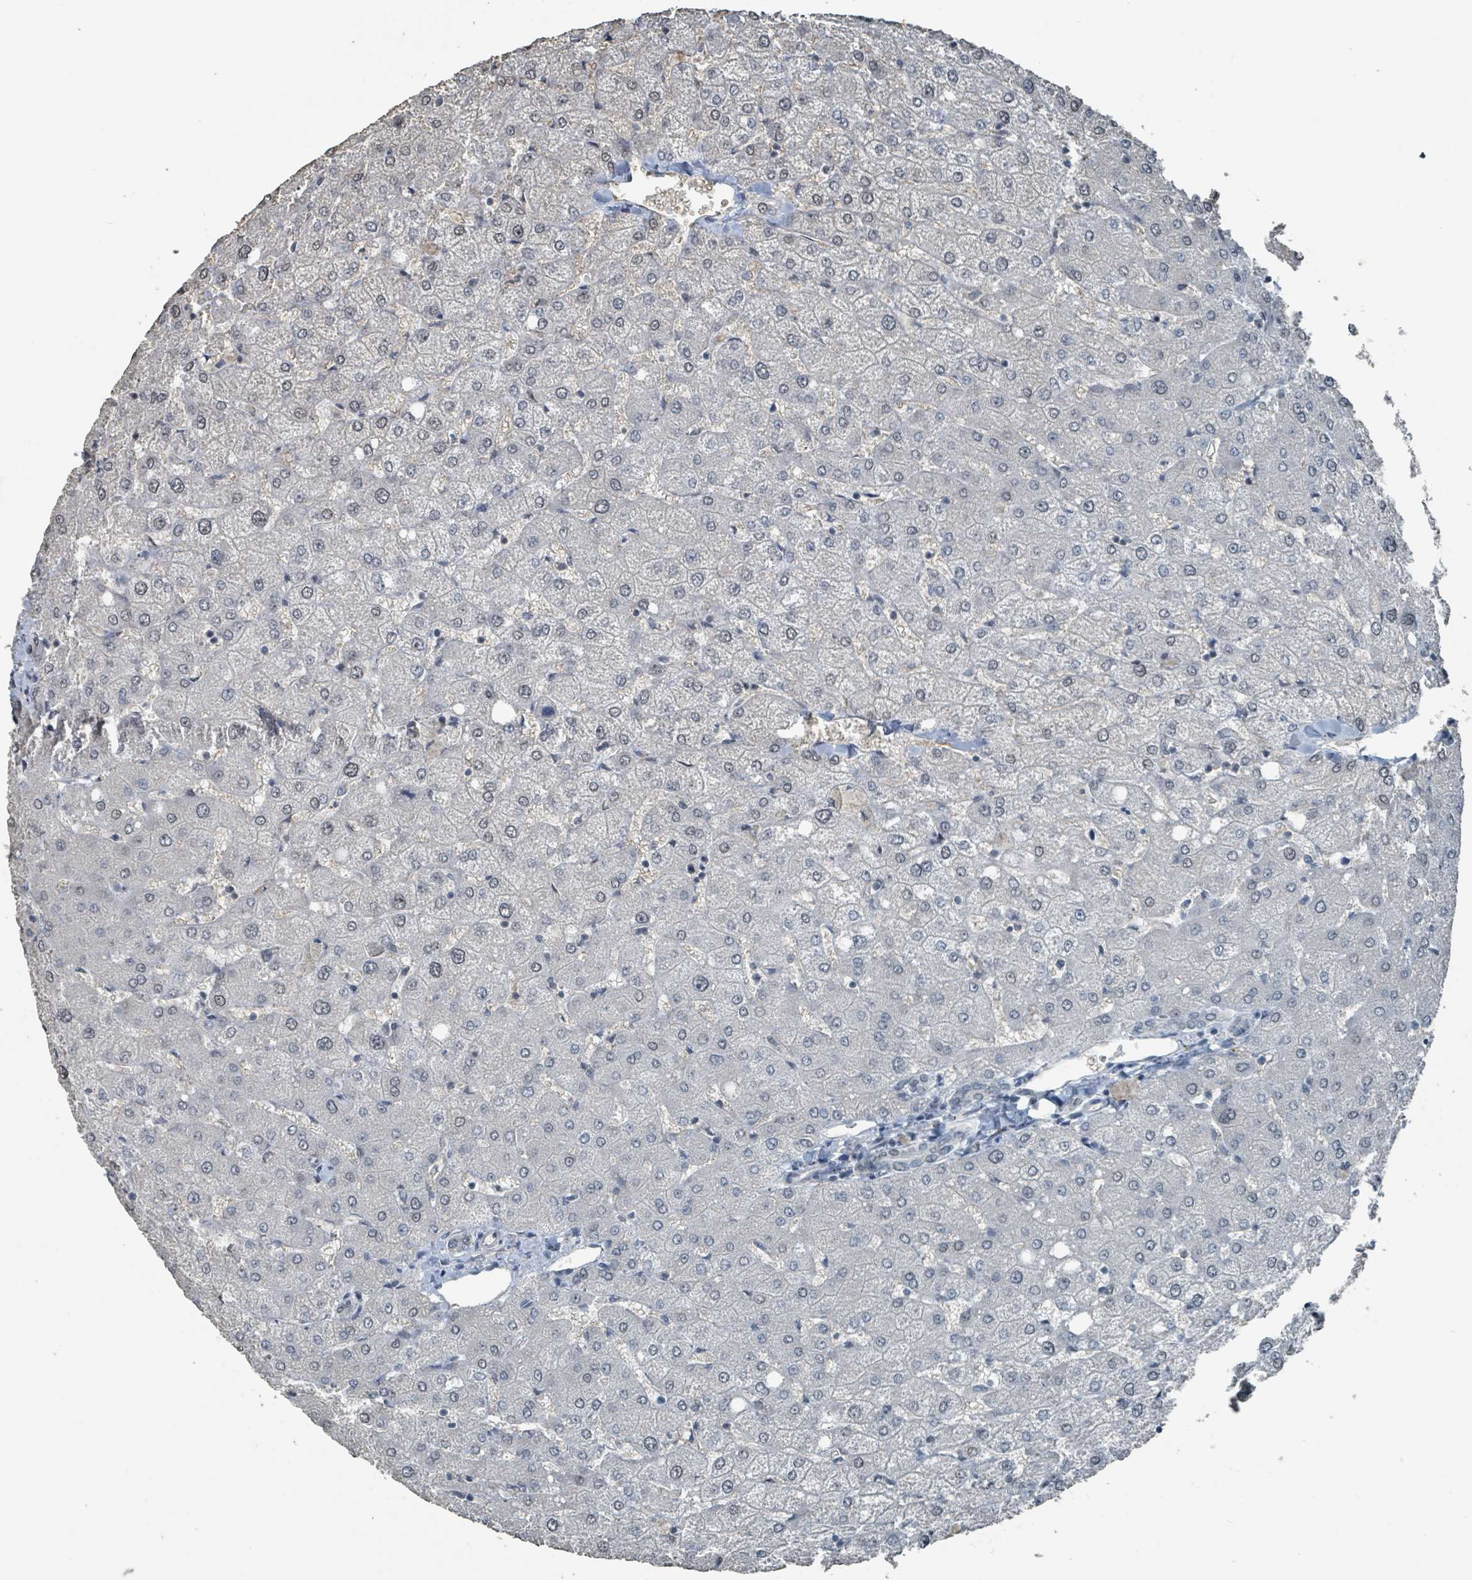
{"staining": {"intensity": "negative", "quantity": "none", "location": "none"}, "tissue": "liver", "cell_type": "Cholangiocytes", "image_type": "normal", "snomed": [{"axis": "morphology", "description": "Normal tissue, NOS"}, {"axis": "topography", "description": "Liver"}], "caption": "Immunohistochemistry photomicrograph of benign liver: liver stained with DAB (3,3'-diaminobenzidine) shows no significant protein positivity in cholangiocytes. The staining is performed using DAB brown chromogen with nuclei counter-stained in using hematoxylin.", "gene": "PHIP", "patient": {"sex": "female", "age": 54}}